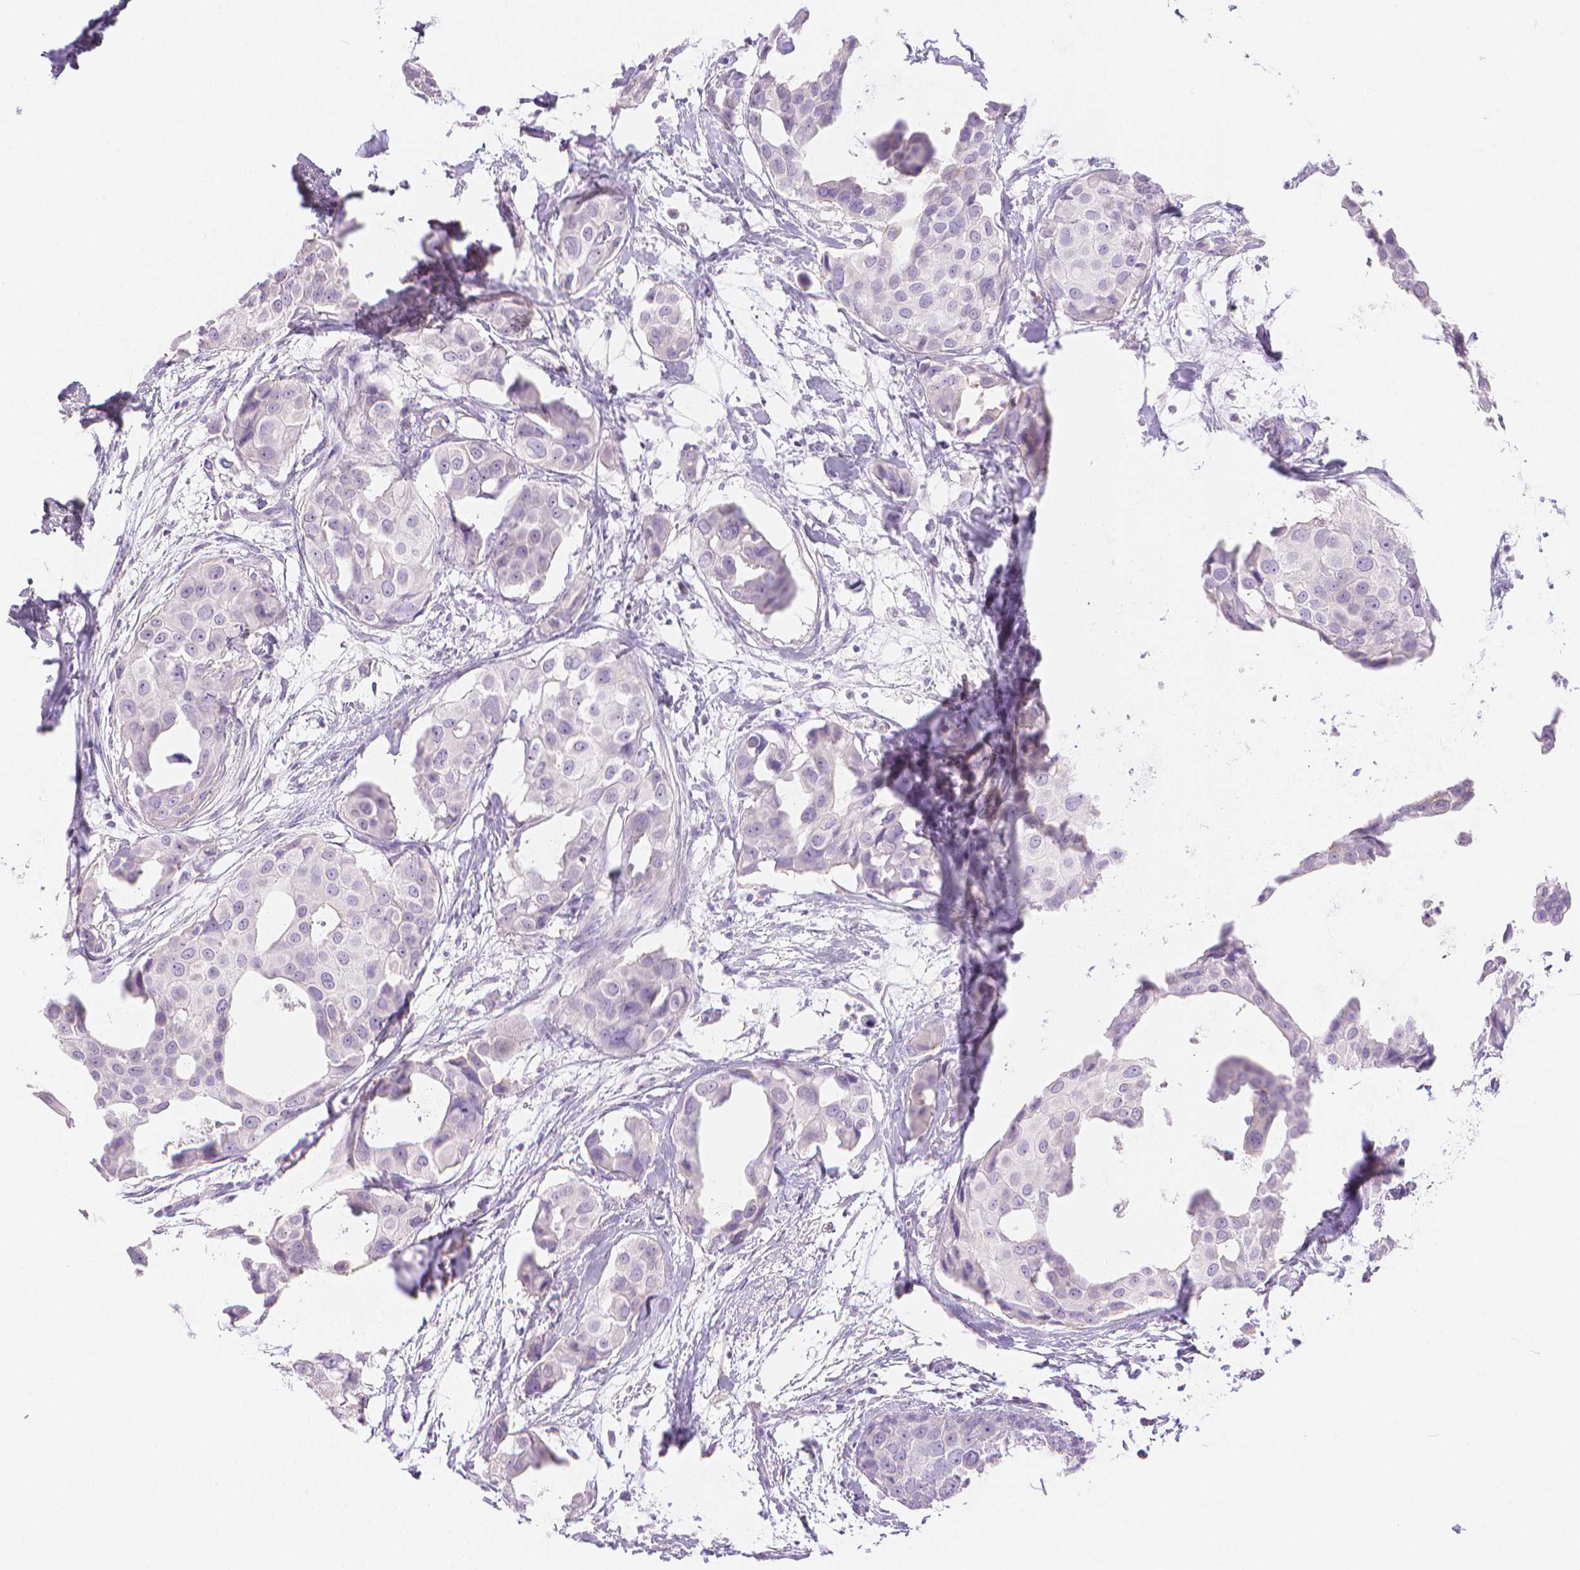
{"staining": {"intensity": "negative", "quantity": "none", "location": "none"}, "tissue": "breast cancer", "cell_type": "Tumor cells", "image_type": "cancer", "snomed": [{"axis": "morphology", "description": "Duct carcinoma"}, {"axis": "topography", "description": "Breast"}], "caption": "Immunohistochemistry image of neoplastic tissue: breast cancer (intraductal carcinoma) stained with DAB reveals no significant protein positivity in tumor cells.", "gene": "SLC27A5", "patient": {"sex": "female", "age": 38}}